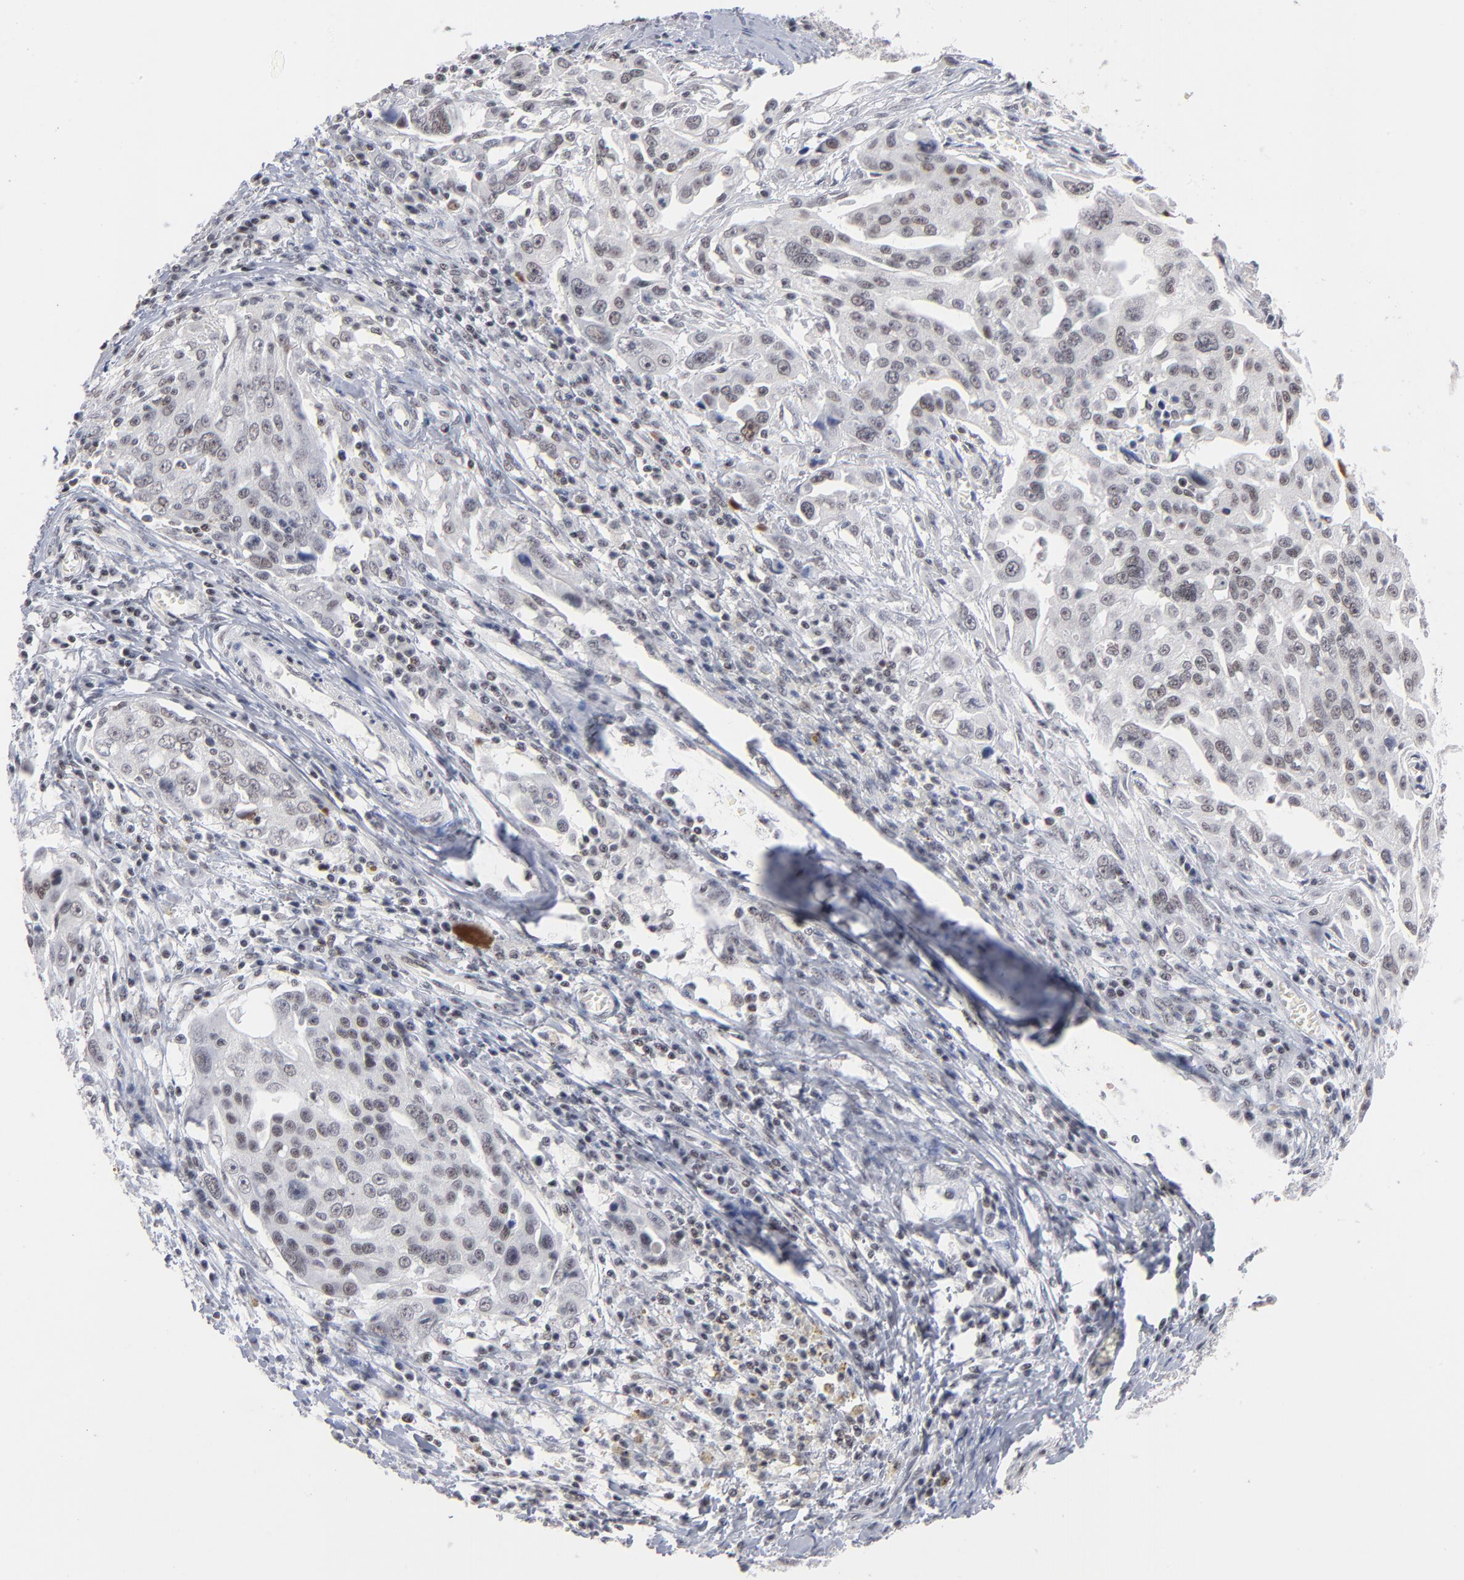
{"staining": {"intensity": "negative", "quantity": "none", "location": "none"}, "tissue": "ovarian cancer", "cell_type": "Tumor cells", "image_type": "cancer", "snomed": [{"axis": "morphology", "description": "Carcinoma, endometroid"}, {"axis": "topography", "description": "Ovary"}], "caption": "Immunohistochemistry (IHC) photomicrograph of neoplastic tissue: ovarian cancer (endometroid carcinoma) stained with DAB (3,3'-diaminobenzidine) demonstrates no significant protein positivity in tumor cells. Nuclei are stained in blue.", "gene": "ZNF143", "patient": {"sex": "female", "age": 75}}